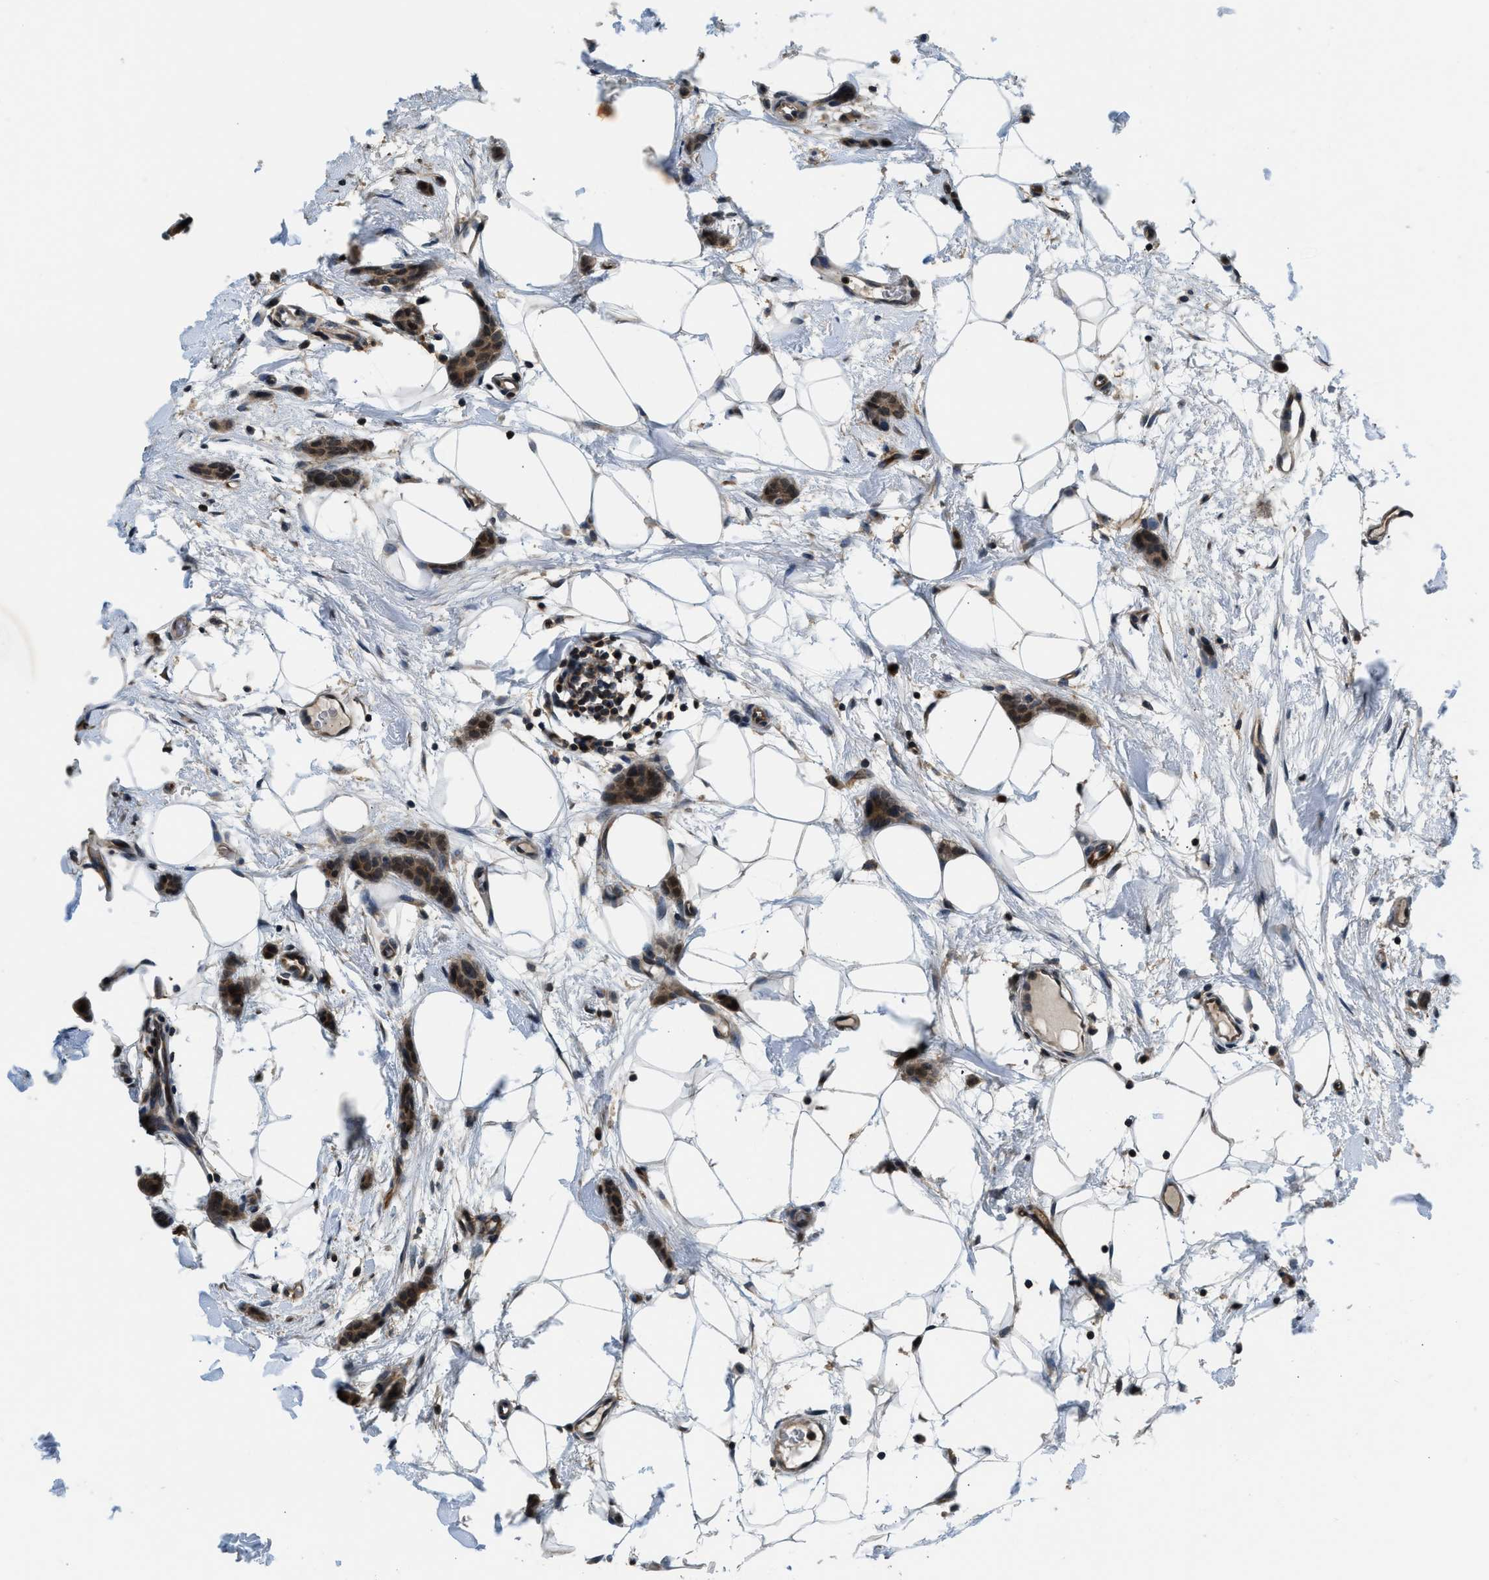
{"staining": {"intensity": "strong", "quantity": ">75%", "location": "cytoplasmic/membranous,nuclear"}, "tissue": "breast cancer", "cell_type": "Tumor cells", "image_type": "cancer", "snomed": [{"axis": "morphology", "description": "Lobular carcinoma"}, {"axis": "topography", "description": "Skin"}, {"axis": "topography", "description": "Breast"}], "caption": "There is high levels of strong cytoplasmic/membranous and nuclear staining in tumor cells of lobular carcinoma (breast), as demonstrated by immunohistochemical staining (brown color).", "gene": "MTMR1", "patient": {"sex": "female", "age": 46}}